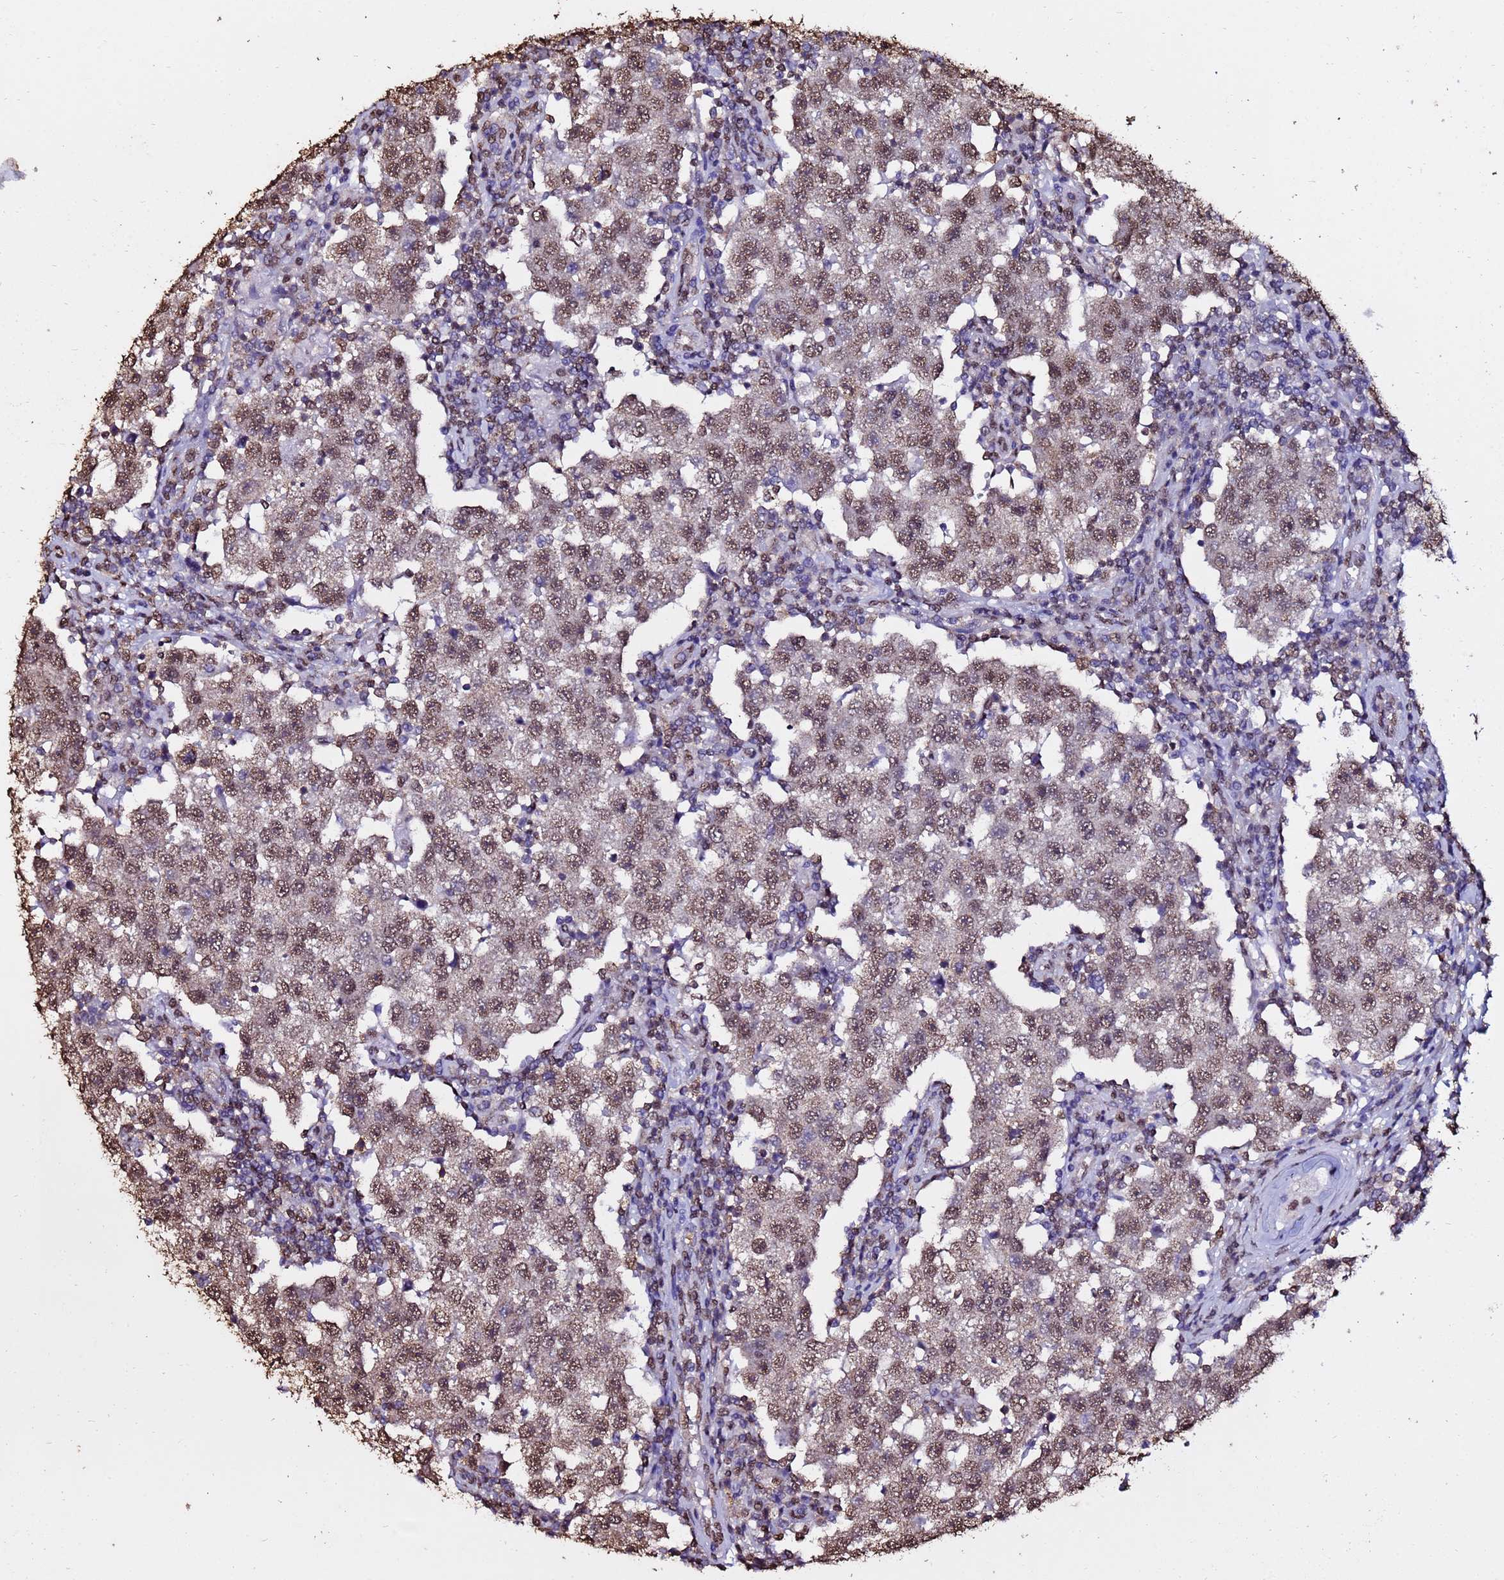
{"staining": {"intensity": "moderate", "quantity": ">75%", "location": "nuclear"}, "tissue": "testis cancer", "cell_type": "Tumor cells", "image_type": "cancer", "snomed": [{"axis": "morphology", "description": "Seminoma, NOS"}, {"axis": "topography", "description": "Testis"}], "caption": "Protein staining of testis seminoma tissue reveals moderate nuclear expression in approximately >75% of tumor cells.", "gene": "TRIP6", "patient": {"sex": "male", "age": 34}}